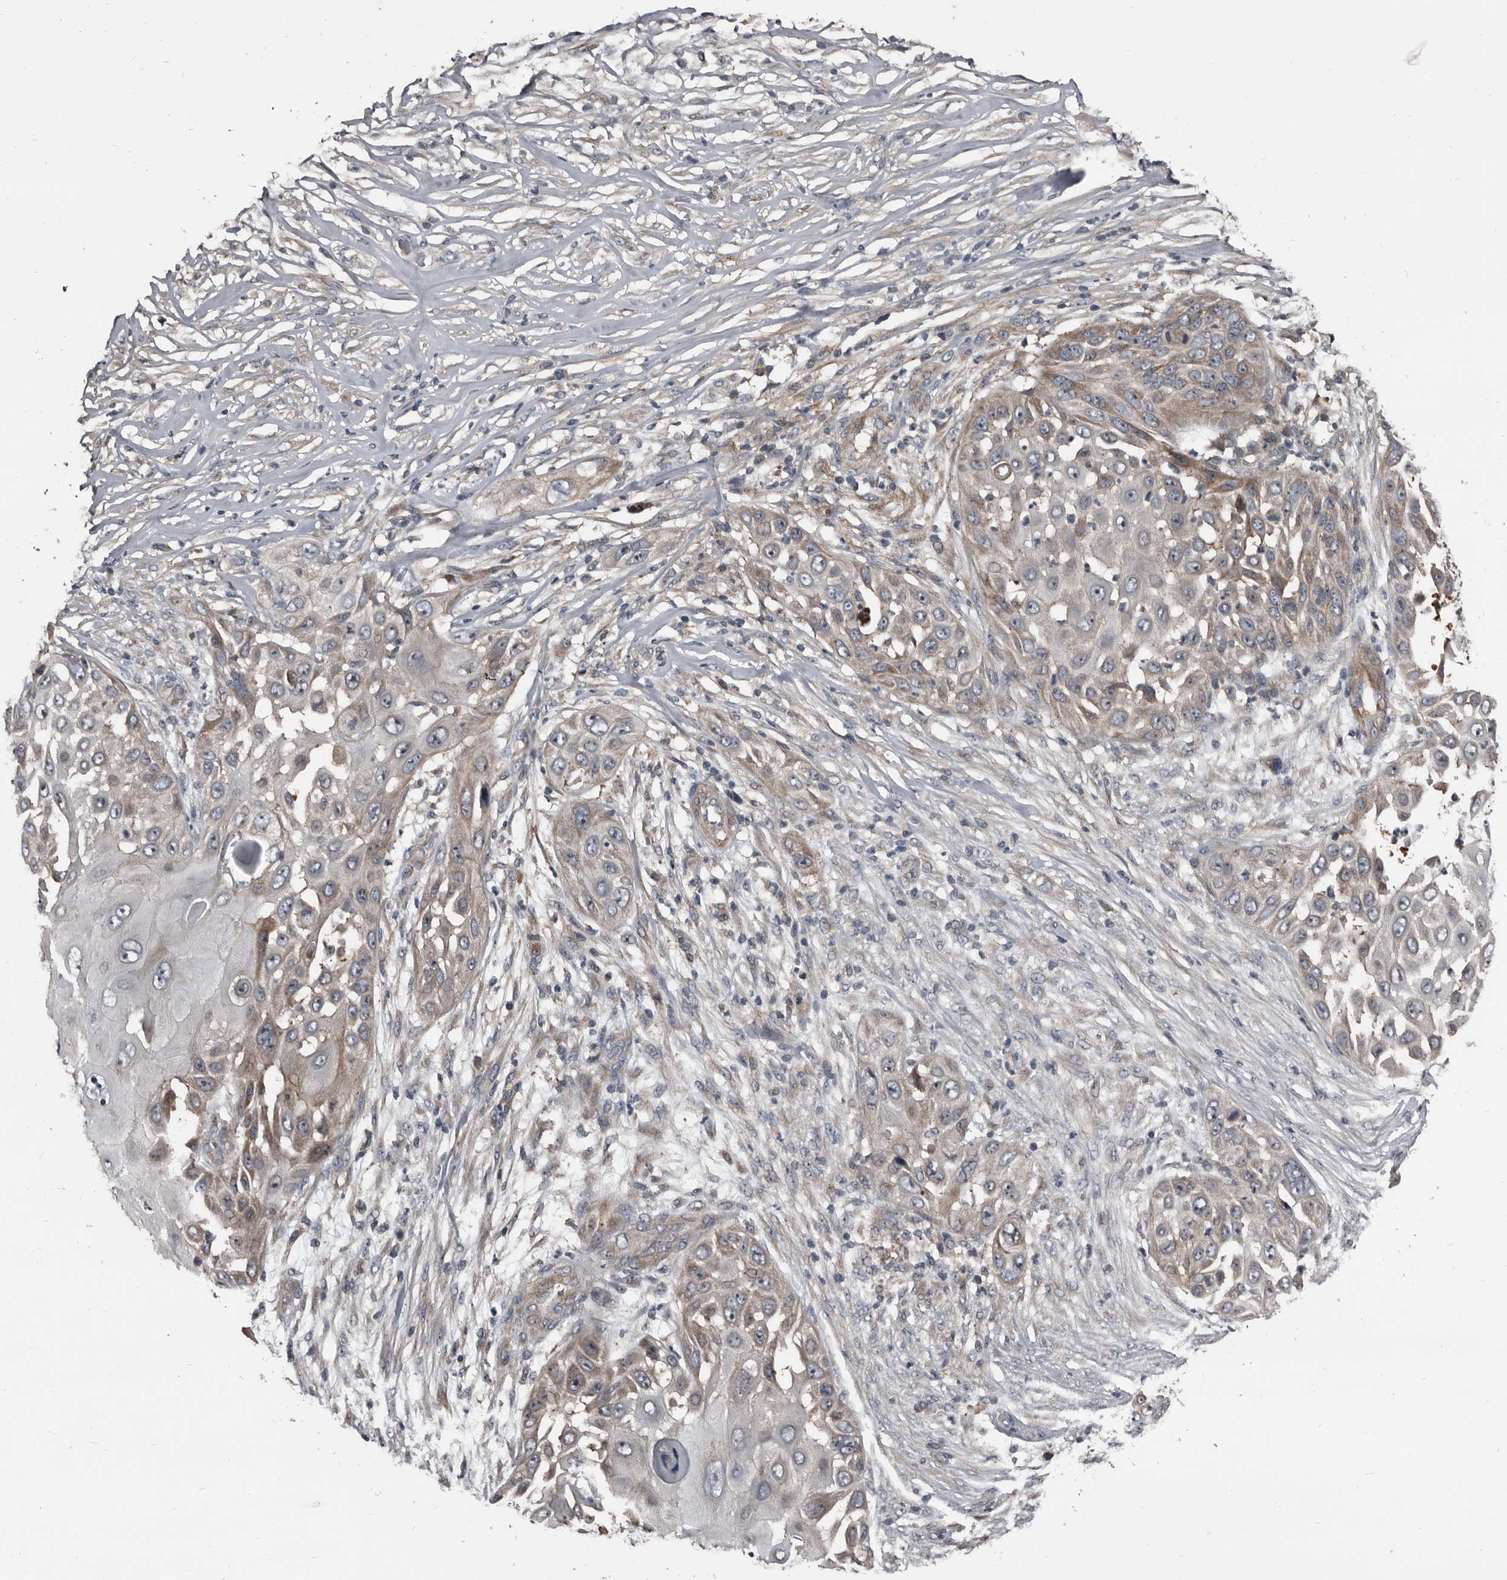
{"staining": {"intensity": "weak", "quantity": "25%-75%", "location": "cytoplasmic/membranous"}, "tissue": "skin cancer", "cell_type": "Tumor cells", "image_type": "cancer", "snomed": [{"axis": "morphology", "description": "Squamous cell carcinoma, NOS"}, {"axis": "topography", "description": "Skin"}], "caption": "Protein staining shows weak cytoplasmic/membranous expression in approximately 25%-75% of tumor cells in skin cancer (squamous cell carcinoma). (DAB IHC, brown staining for protein, blue staining for nuclei).", "gene": "DHPS", "patient": {"sex": "female", "age": 44}}